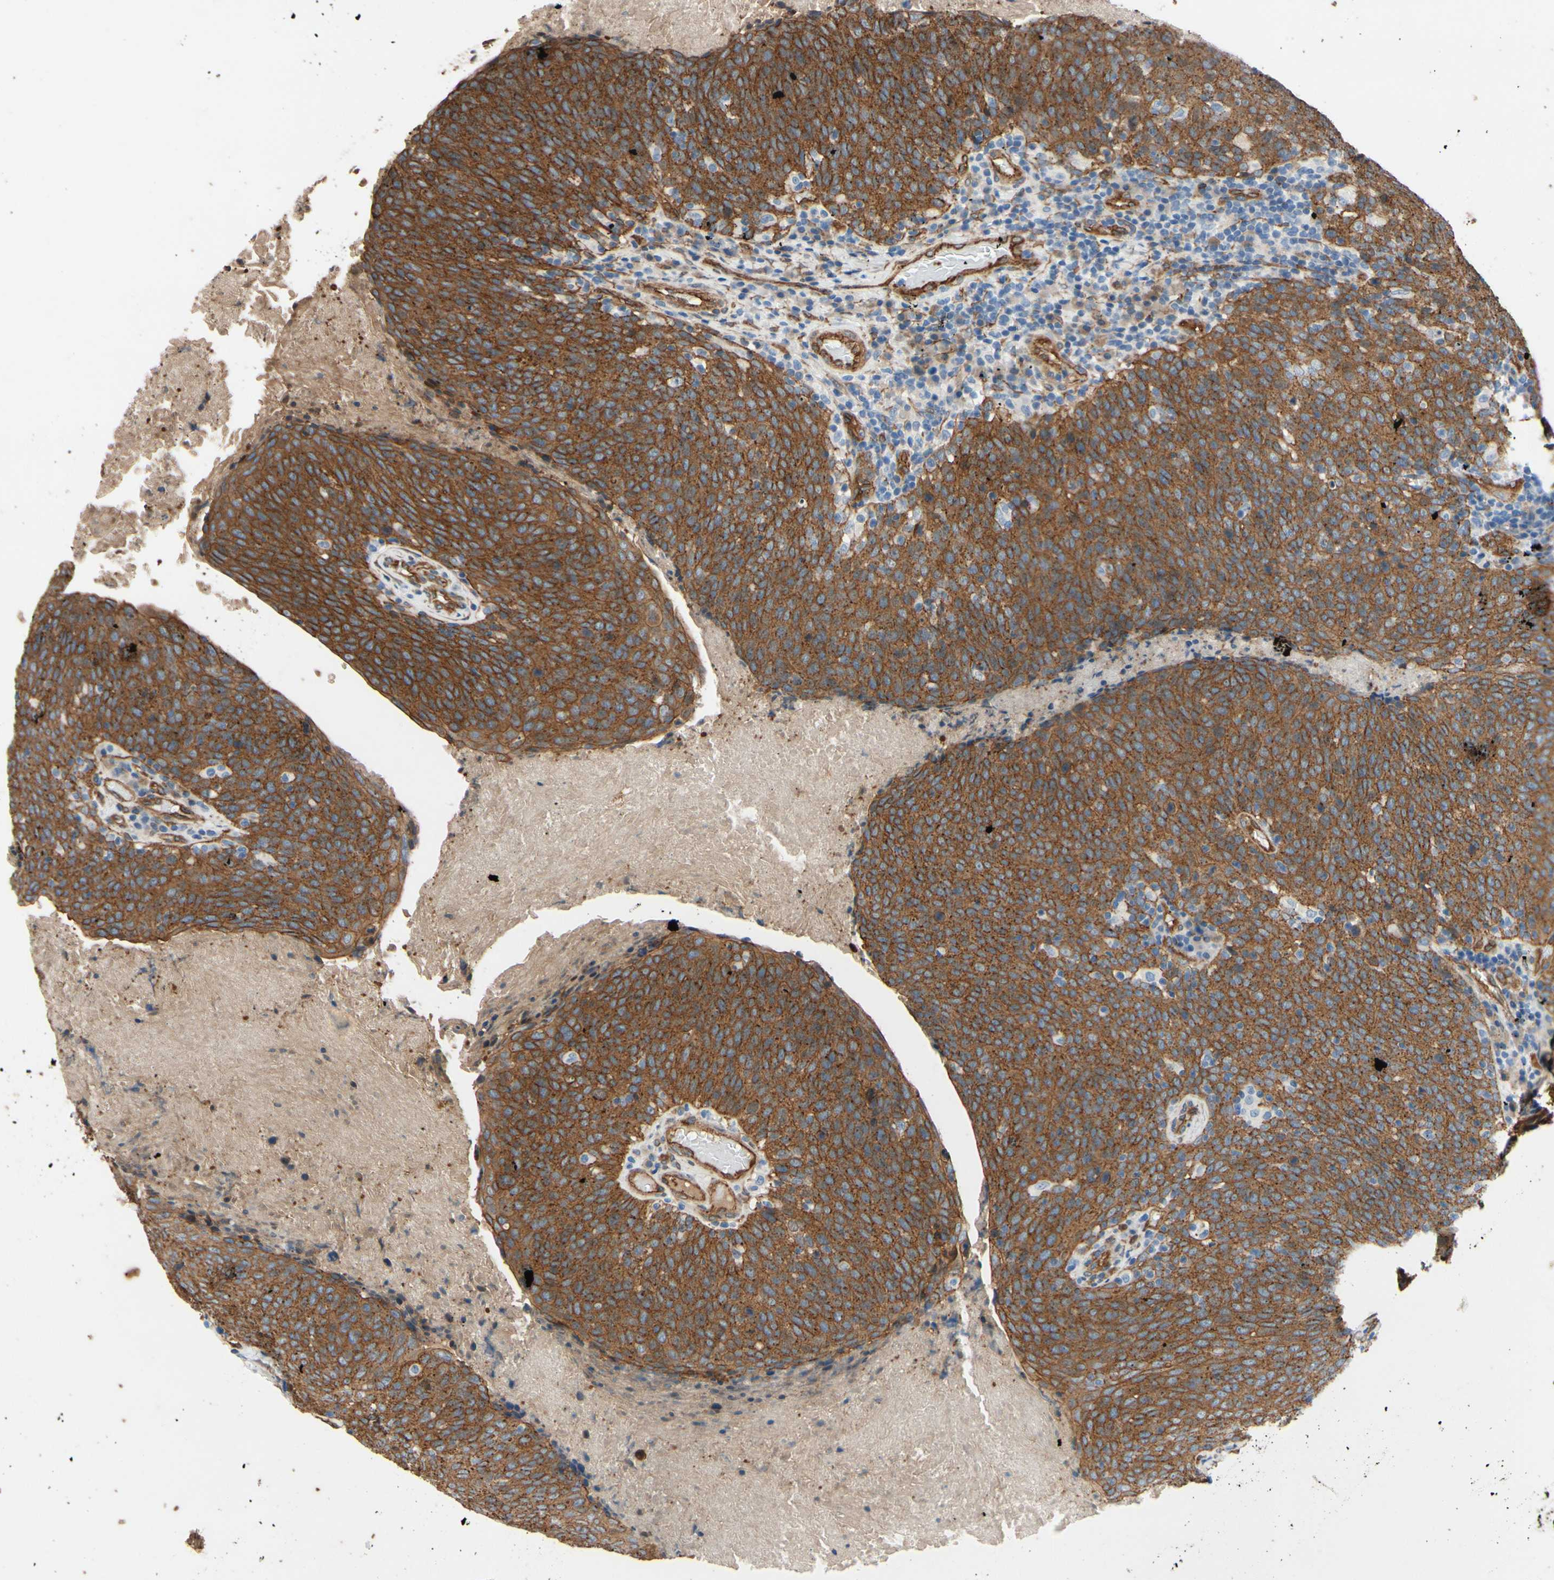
{"staining": {"intensity": "moderate", "quantity": ">75%", "location": "cytoplasmic/membranous"}, "tissue": "head and neck cancer", "cell_type": "Tumor cells", "image_type": "cancer", "snomed": [{"axis": "morphology", "description": "Squamous cell carcinoma, NOS"}, {"axis": "morphology", "description": "Squamous cell carcinoma, metastatic, NOS"}, {"axis": "topography", "description": "Lymph node"}, {"axis": "topography", "description": "Head-Neck"}], "caption": "Immunohistochemistry (DAB) staining of human head and neck squamous cell carcinoma exhibits moderate cytoplasmic/membranous protein expression in about >75% of tumor cells.", "gene": "CTTNBP2", "patient": {"sex": "male", "age": 62}}